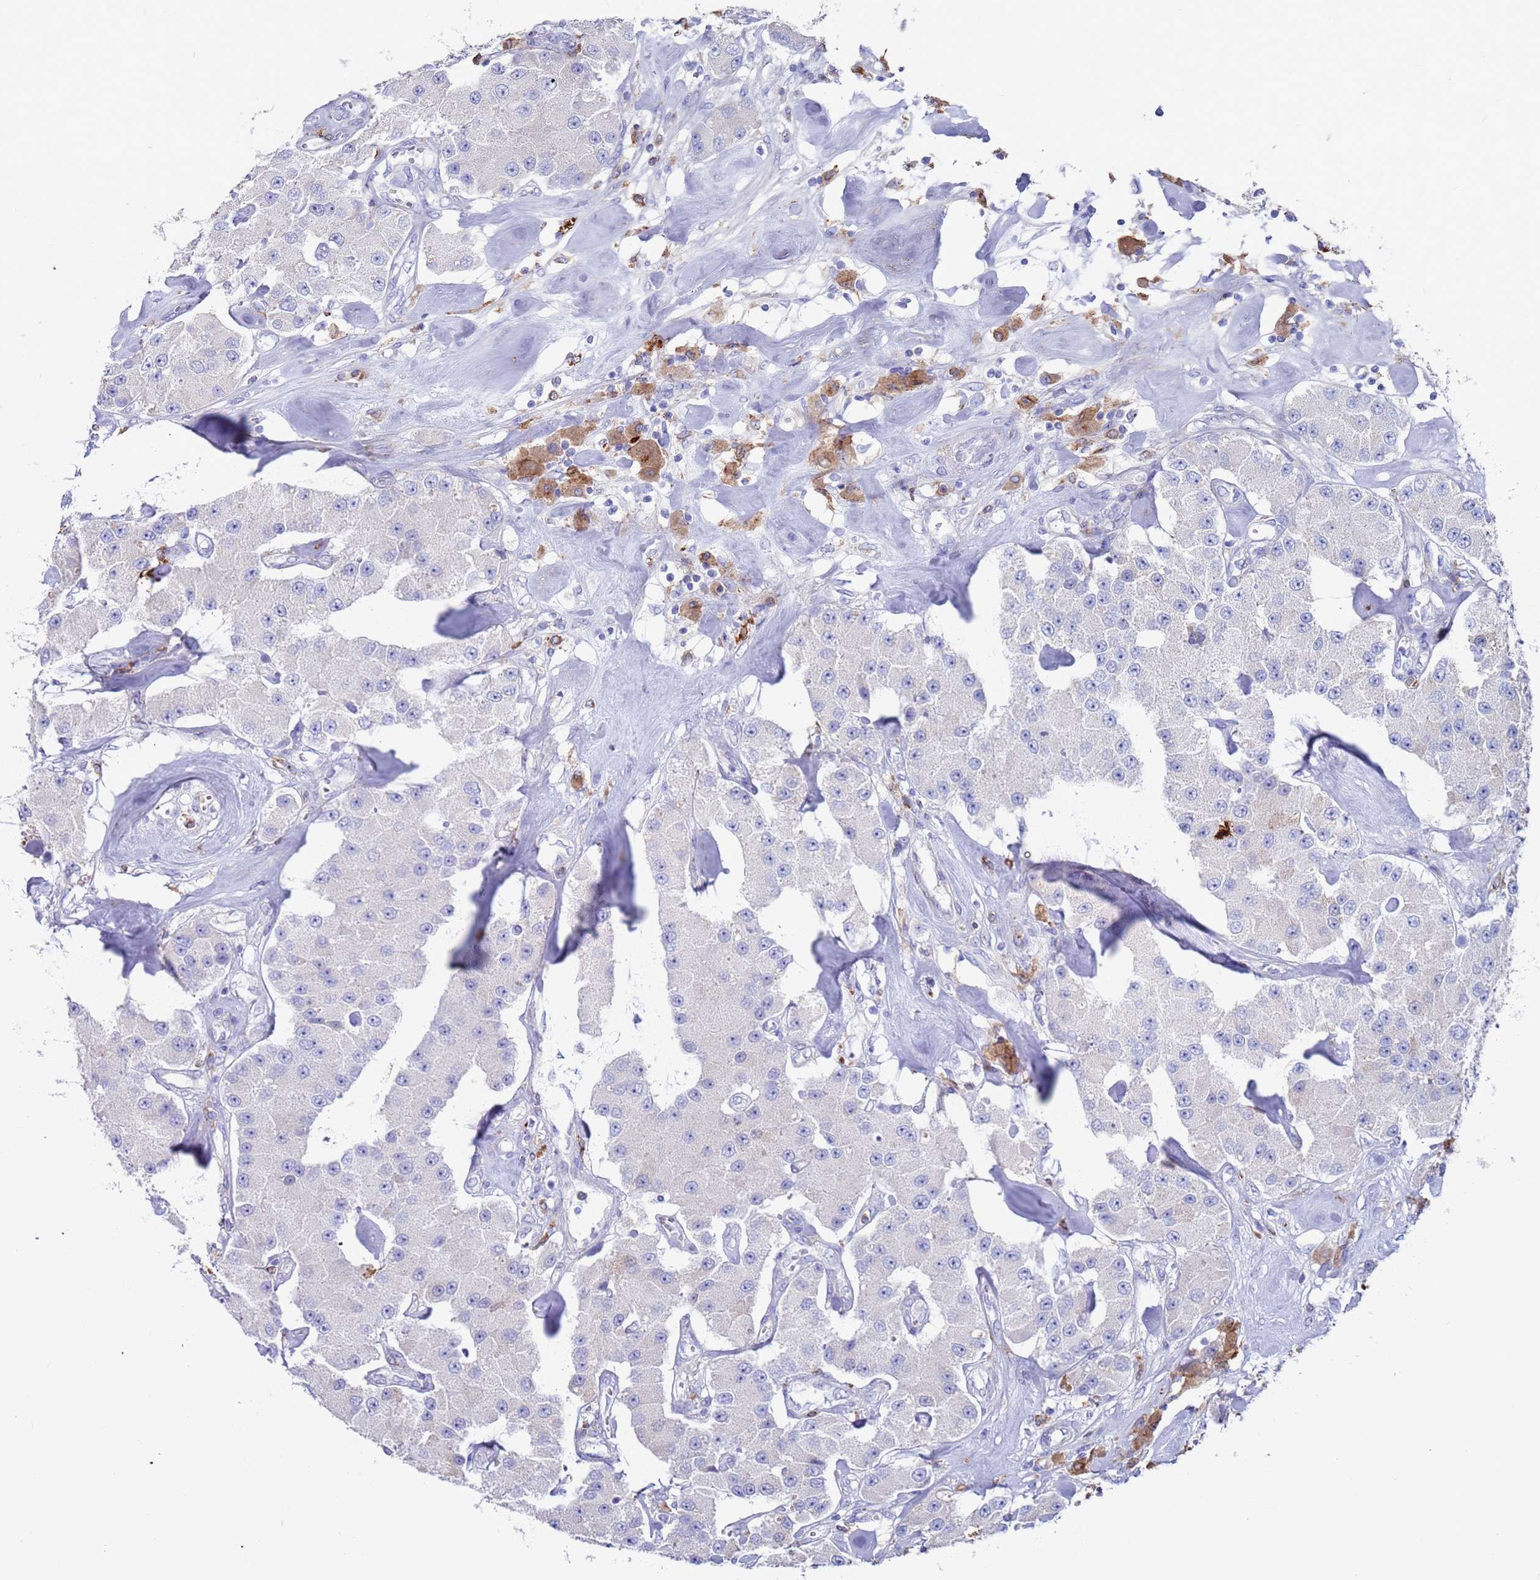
{"staining": {"intensity": "negative", "quantity": "none", "location": "none"}, "tissue": "carcinoid", "cell_type": "Tumor cells", "image_type": "cancer", "snomed": [{"axis": "morphology", "description": "Carcinoid, malignant, NOS"}, {"axis": "topography", "description": "Pancreas"}], "caption": "Immunohistochemical staining of carcinoid displays no significant staining in tumor cells.", "gene": "GREB1L", "patient": {"sex": "male", "age": 41}}